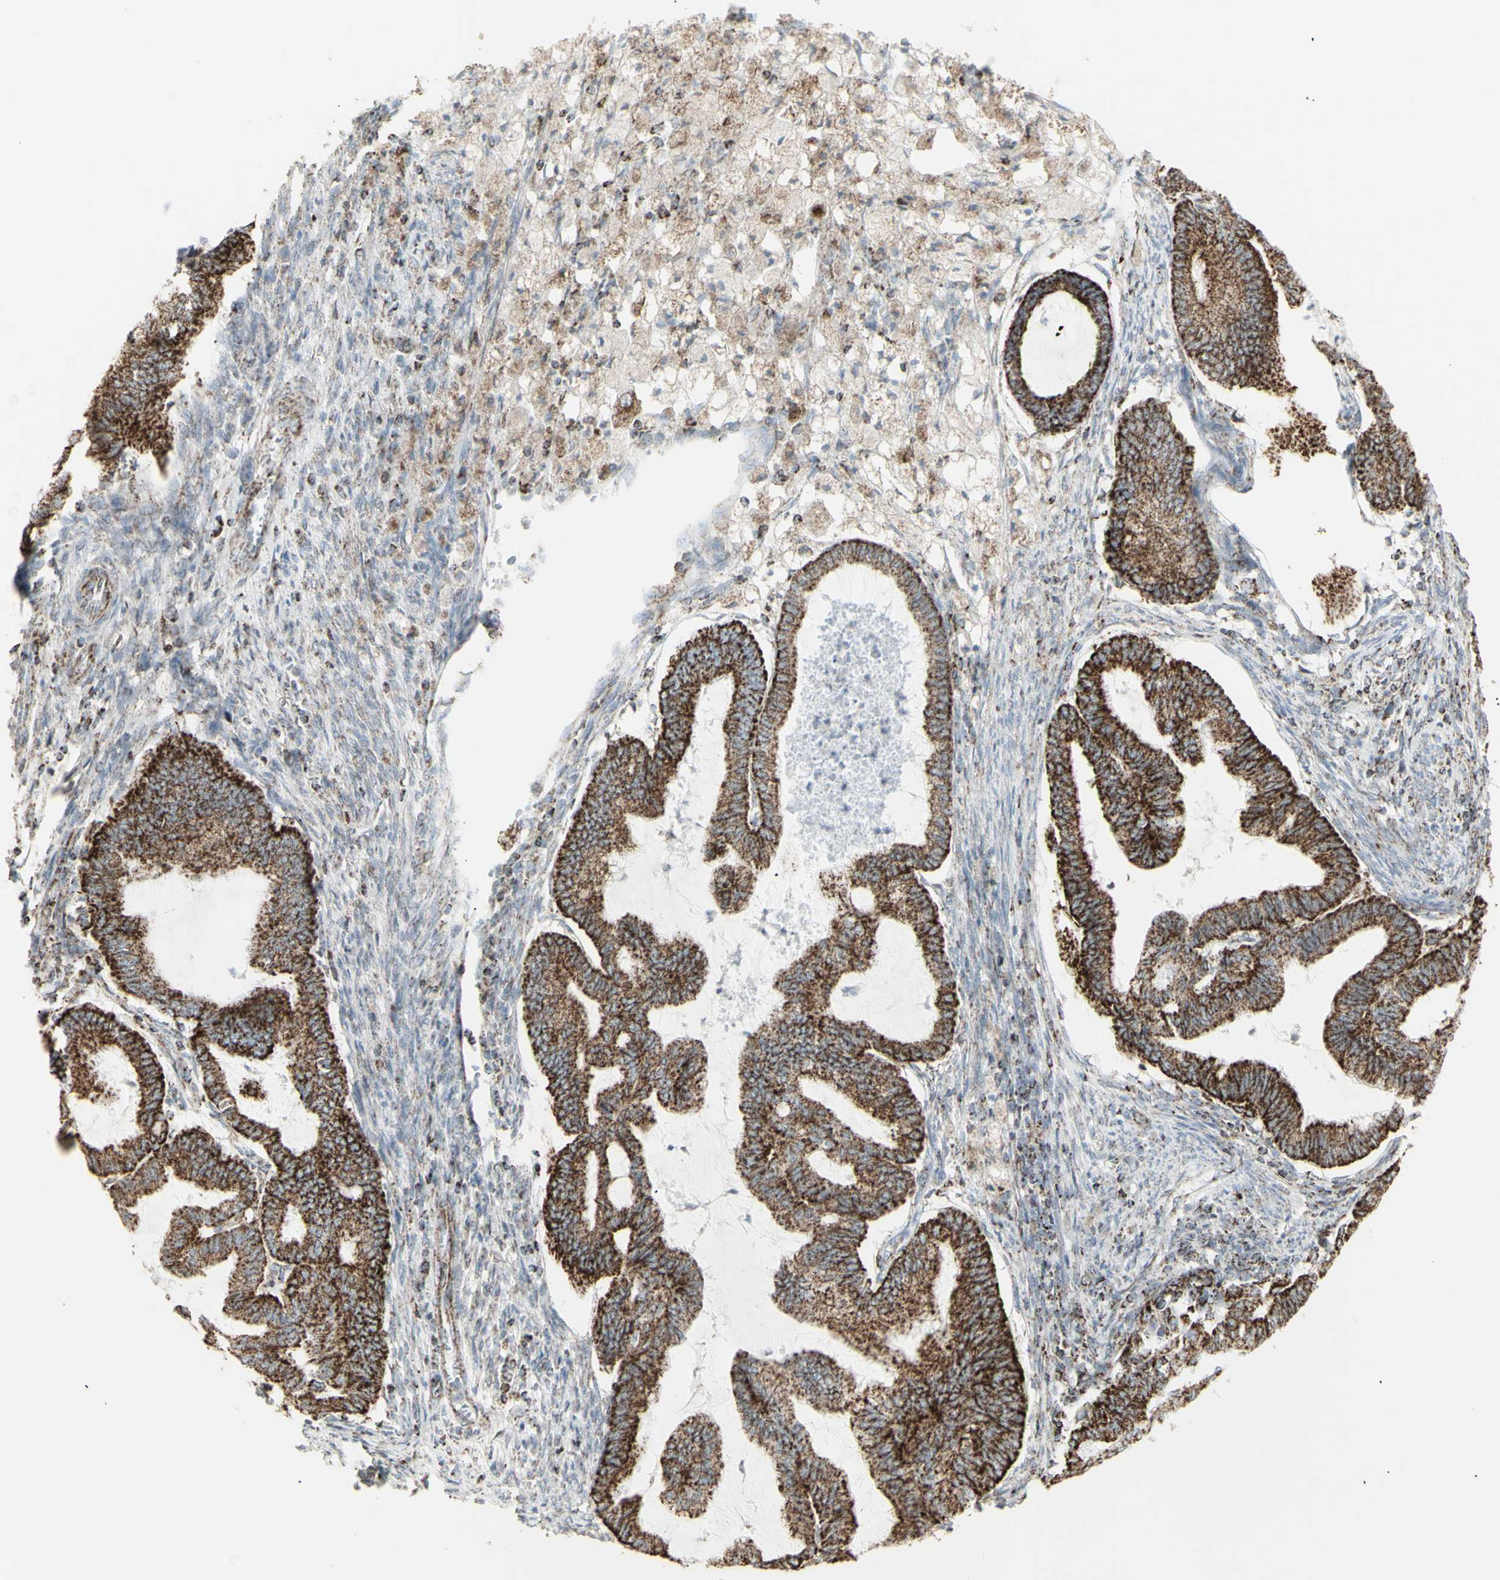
{"staining": {"intensity": "strong", "quantity": ">75%", "location": "cytoplasmic/membranous"}, "tissue": "cervical cancer", "cell_type": "Tumor cells", "image_type": "cancer", "snomed": [{"axis": "morphology", "description": "Normal tissue, NOS"}, {"axis": "morphology", "description": "Adenocarcinoma, NOS"}, {"axis": "topography", "description": "Cervix"}, {"axis": "topography", "description": "Endometrium"}], "caption": "Cervical adenocarcinoma stained with a protein marker displays strong staining in tumor cells.", "gene": "PLGRKT", "patient": {"sex": "female", "age": 86}}